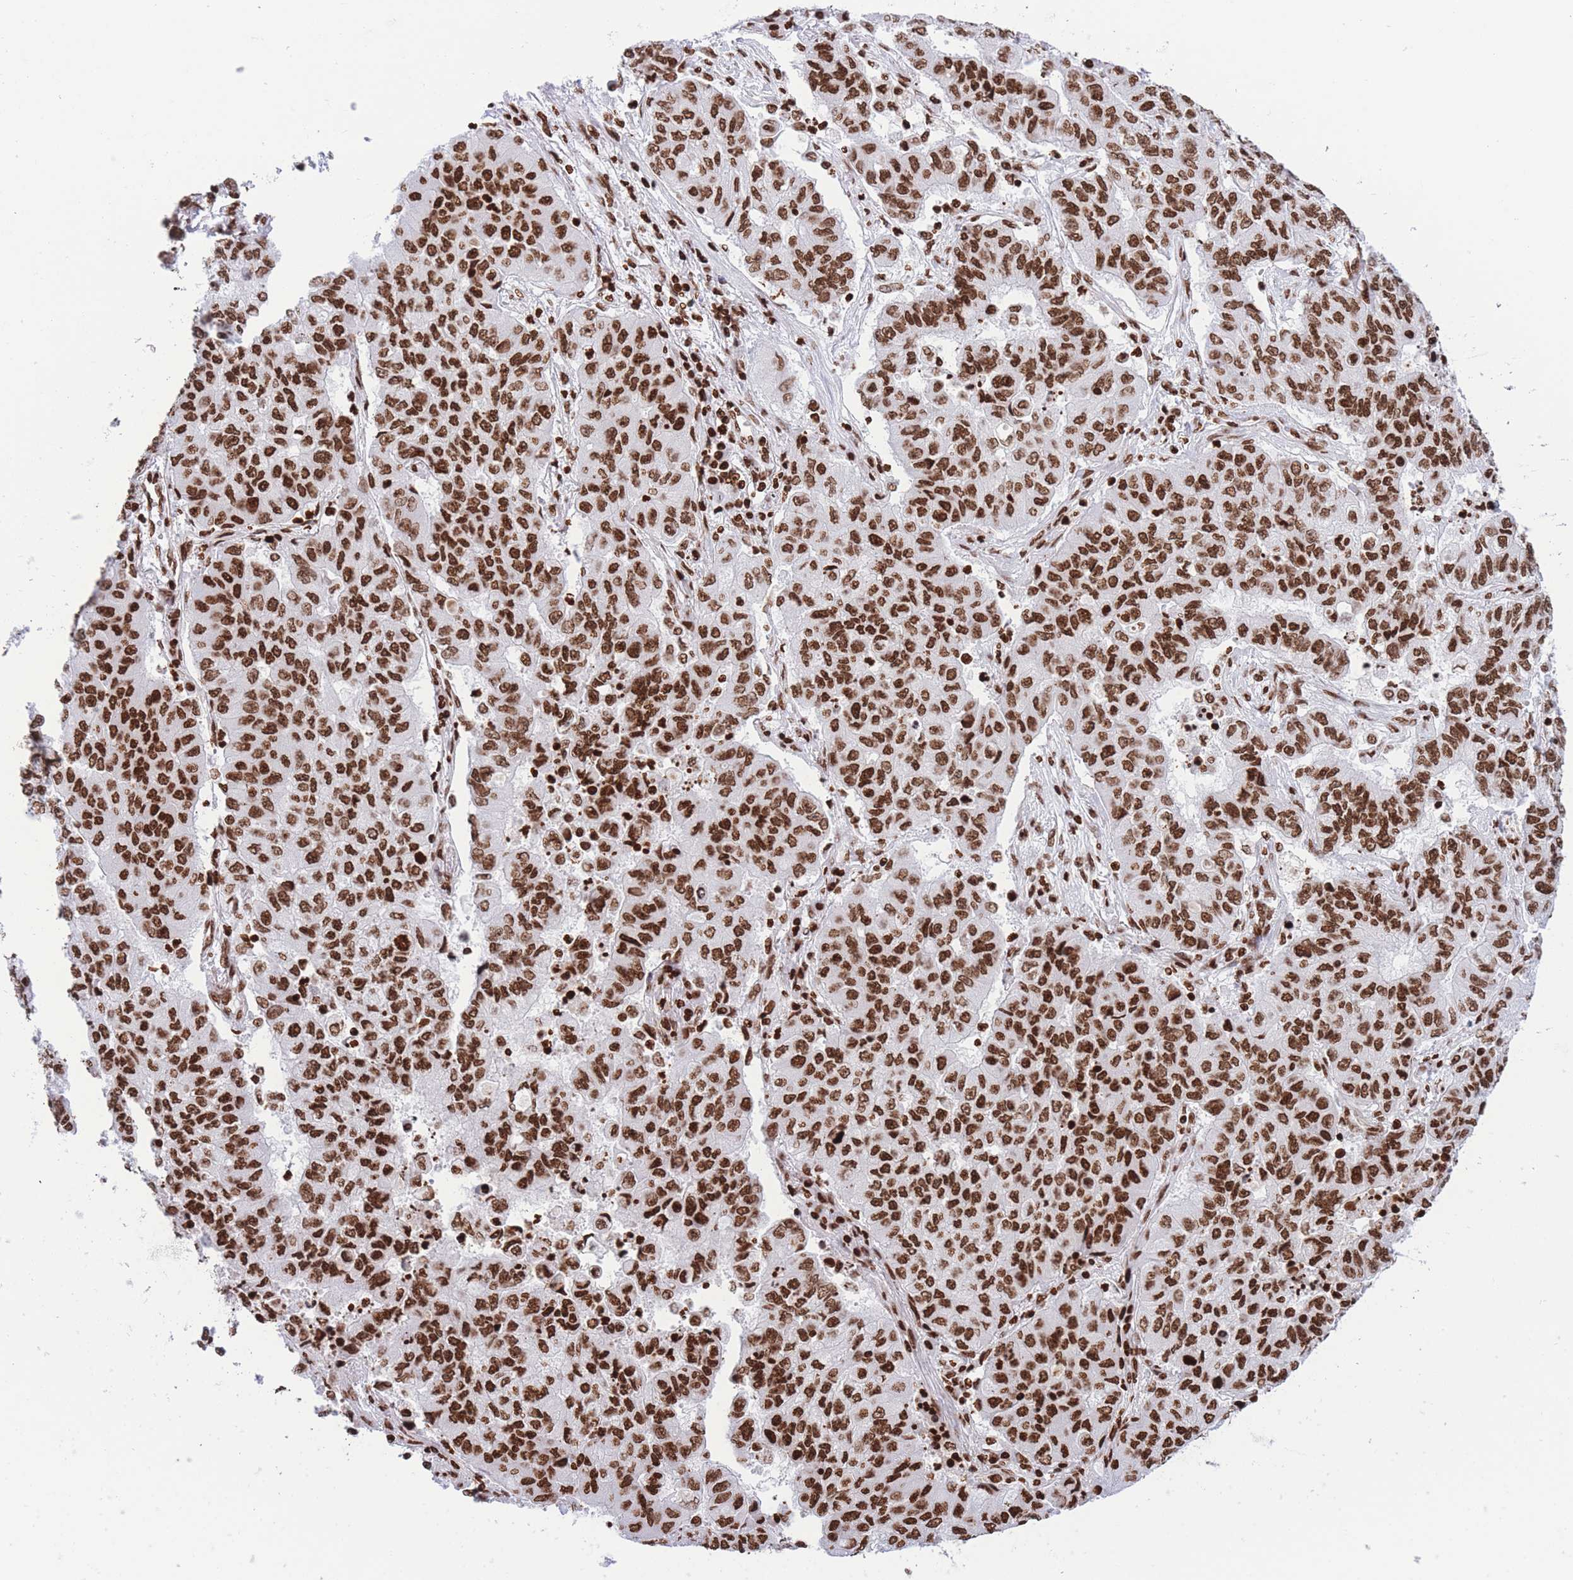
{"staining": {"intensity": "strong", "quantity": ">75%", "location": "nuclear"}, "tissue": "lung cancer", "cell_type": "Tumor cells", "image_type": "cancer", "snomed": [{"axis": "morphology", "description": "Squamous cell carcinoma, NOS"}, {"axis": "topography", "description": "Lung"}], "caption": "High-magnification brightfield microscopy of lung squamous cell carcinoma stained with DAB (3,3'-diaminobenzidine) (brown) and counterstained with hematoxylin (blue). tumor cells exhibit strong nuclear expression is seen in about>75% of cells.", "gene": "H2BC11", "patient": {"sex": "male", "age": 74}}